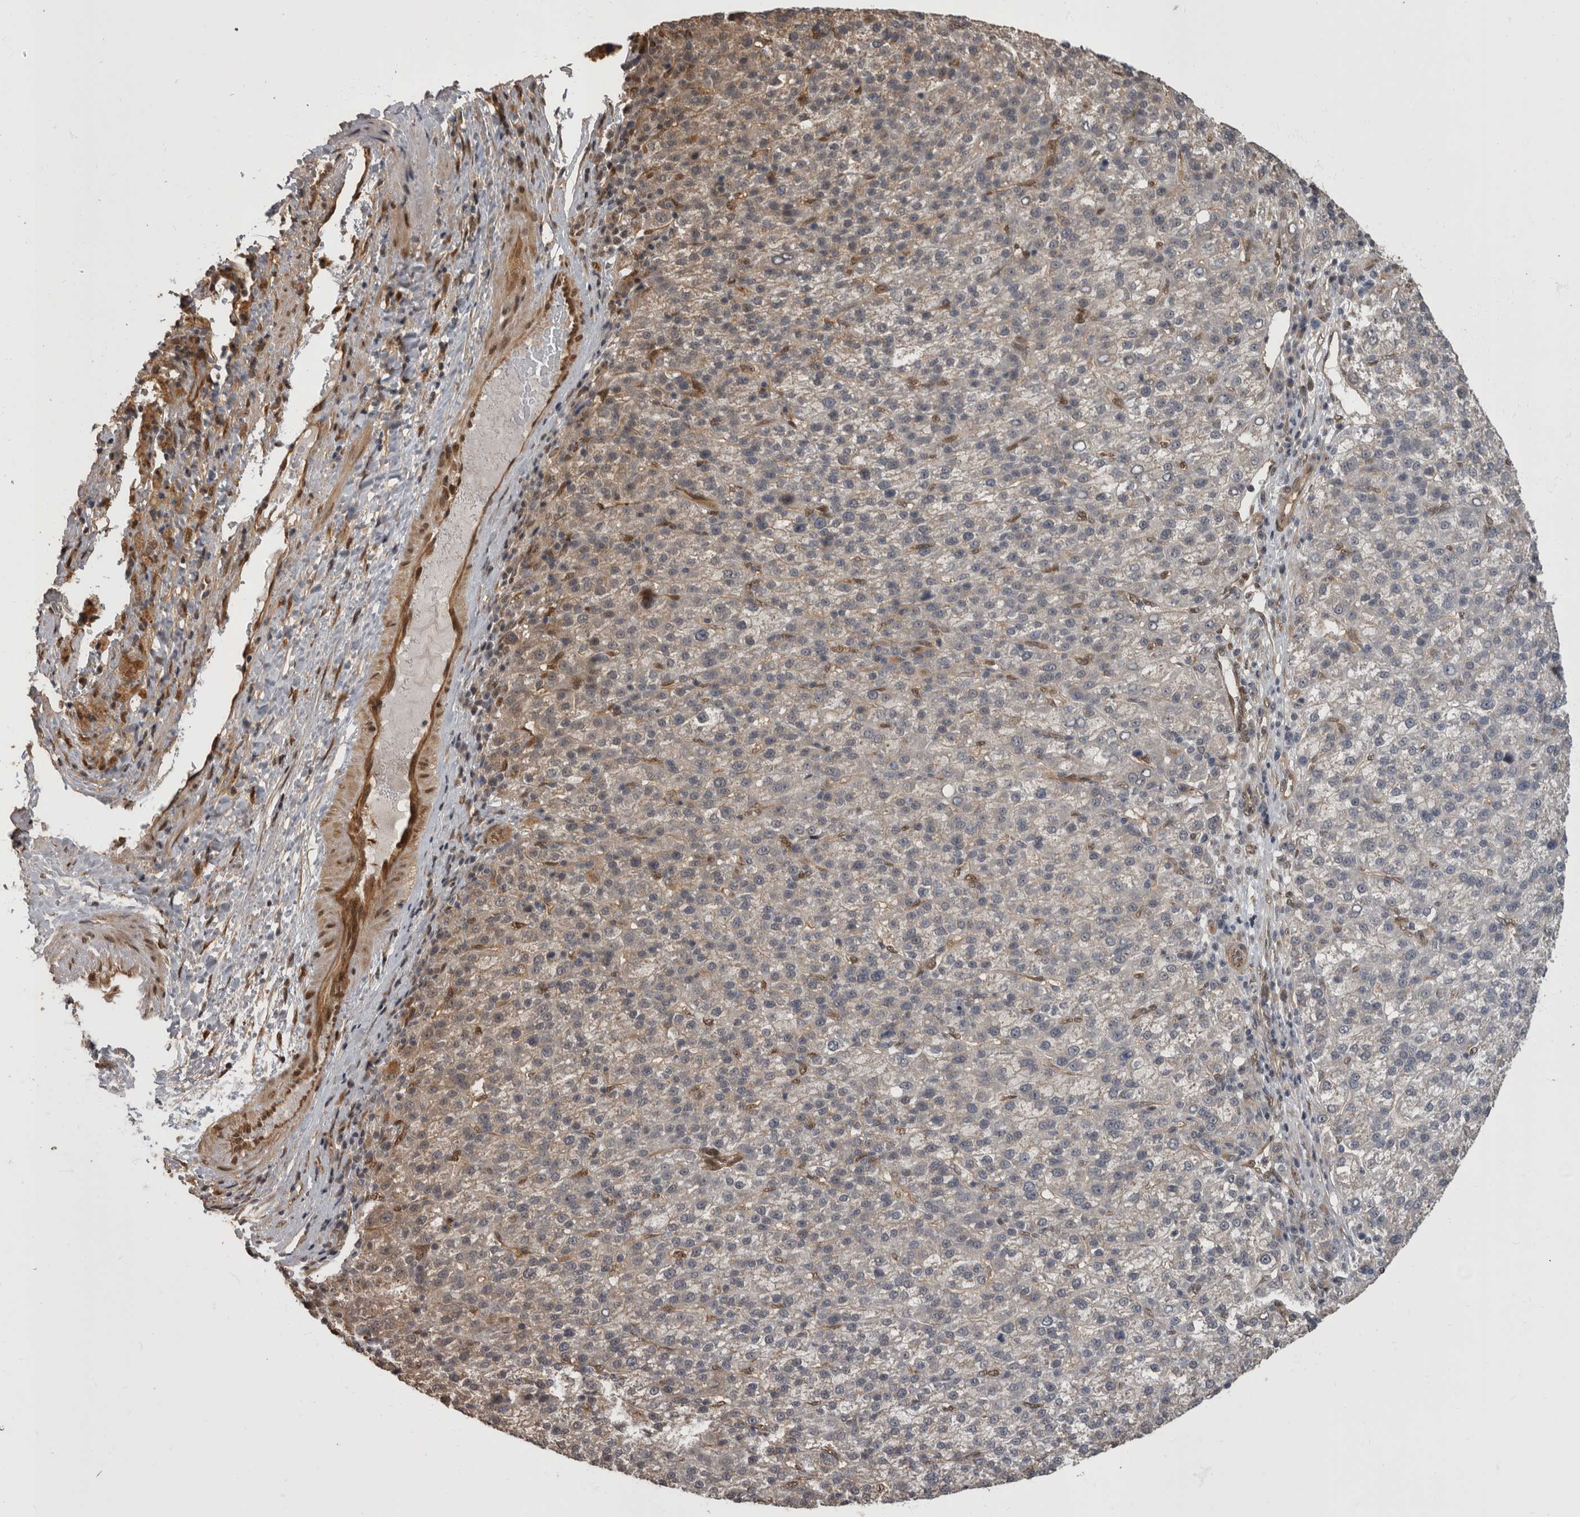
{"staining": {"intensity": "negative", "quantity": "none", "location": "none"}, "tissue": "liver cancer", "cell_type": "Tumor cells", "image_type": "cancer", "snomed": [{"axis": "morphology", "description": "Carcinoma, Hepatocellular, NOS"}, {"axis": "topography", "description": "Liver"}], "caption": "Immunohistochemistry (IHC) histopathology image of neoplastic tissue: liver cancer stained with DAB demonstrates no significant protein positivity in tumor cells.", "gene": "AKT3", "patient": {"sex": "female", "age": 58}}